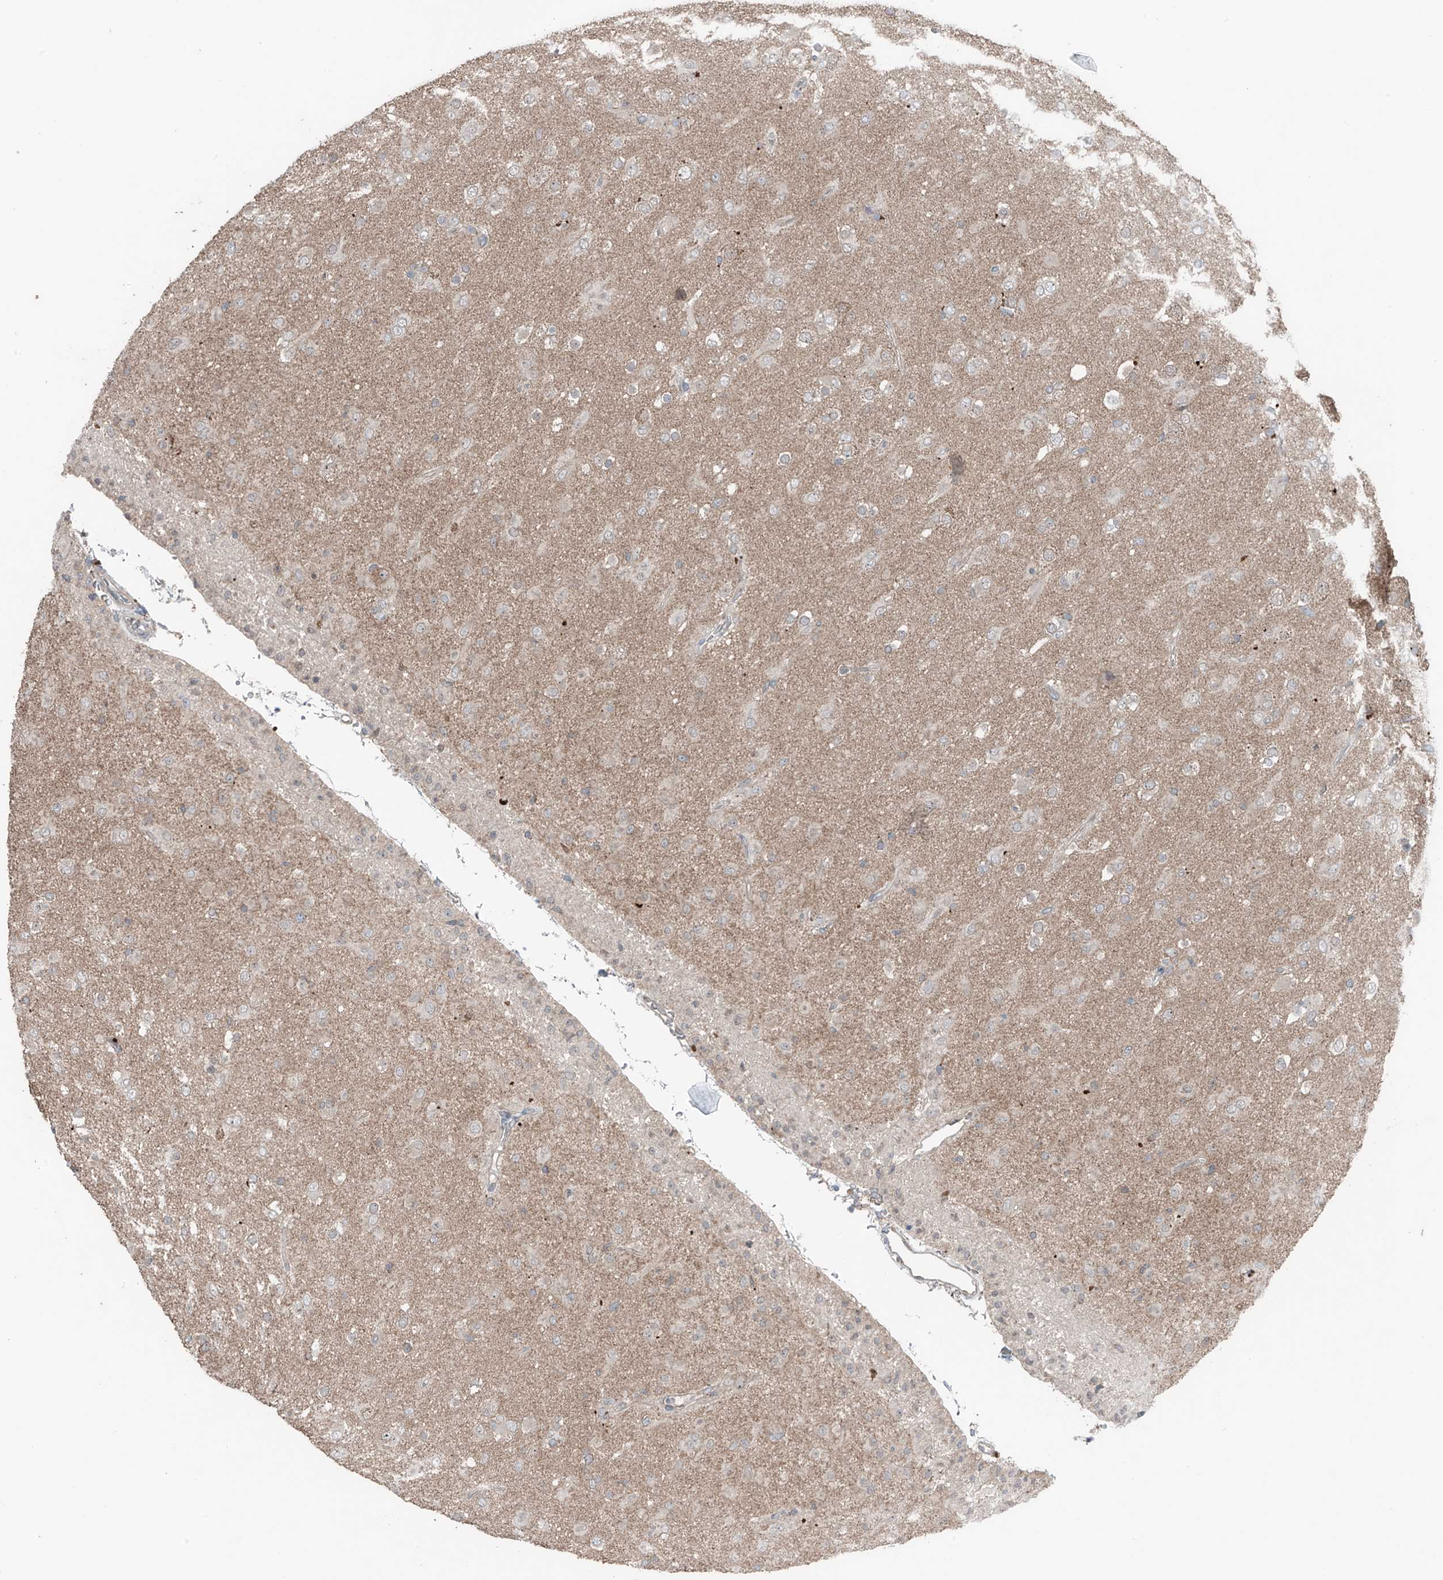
{"staining": {"intensity": "negative", "quantity": "none", "location": "none"}, "tissue": "glioma", "cell_type": "Tumor cells", "image_type": "cancer", "snomed": [{"axis": "morphology", "description": "Glioma, malignant, Low grade"}, {"axis": "topography", "description": "Brain"}], "caption": "This image is of glioma stained with IHC to label a protein in brown with the nuclei are counter-stained blue. There is no positivity in tumor cells. Brightfield microscopy of immunohistochemistry (IHC) stained with DAB (brown) and hematoxylin (blue), captured at high magnification.", "gene": "TXNDC9", "patient": {"sex": "male", "age": 65}}